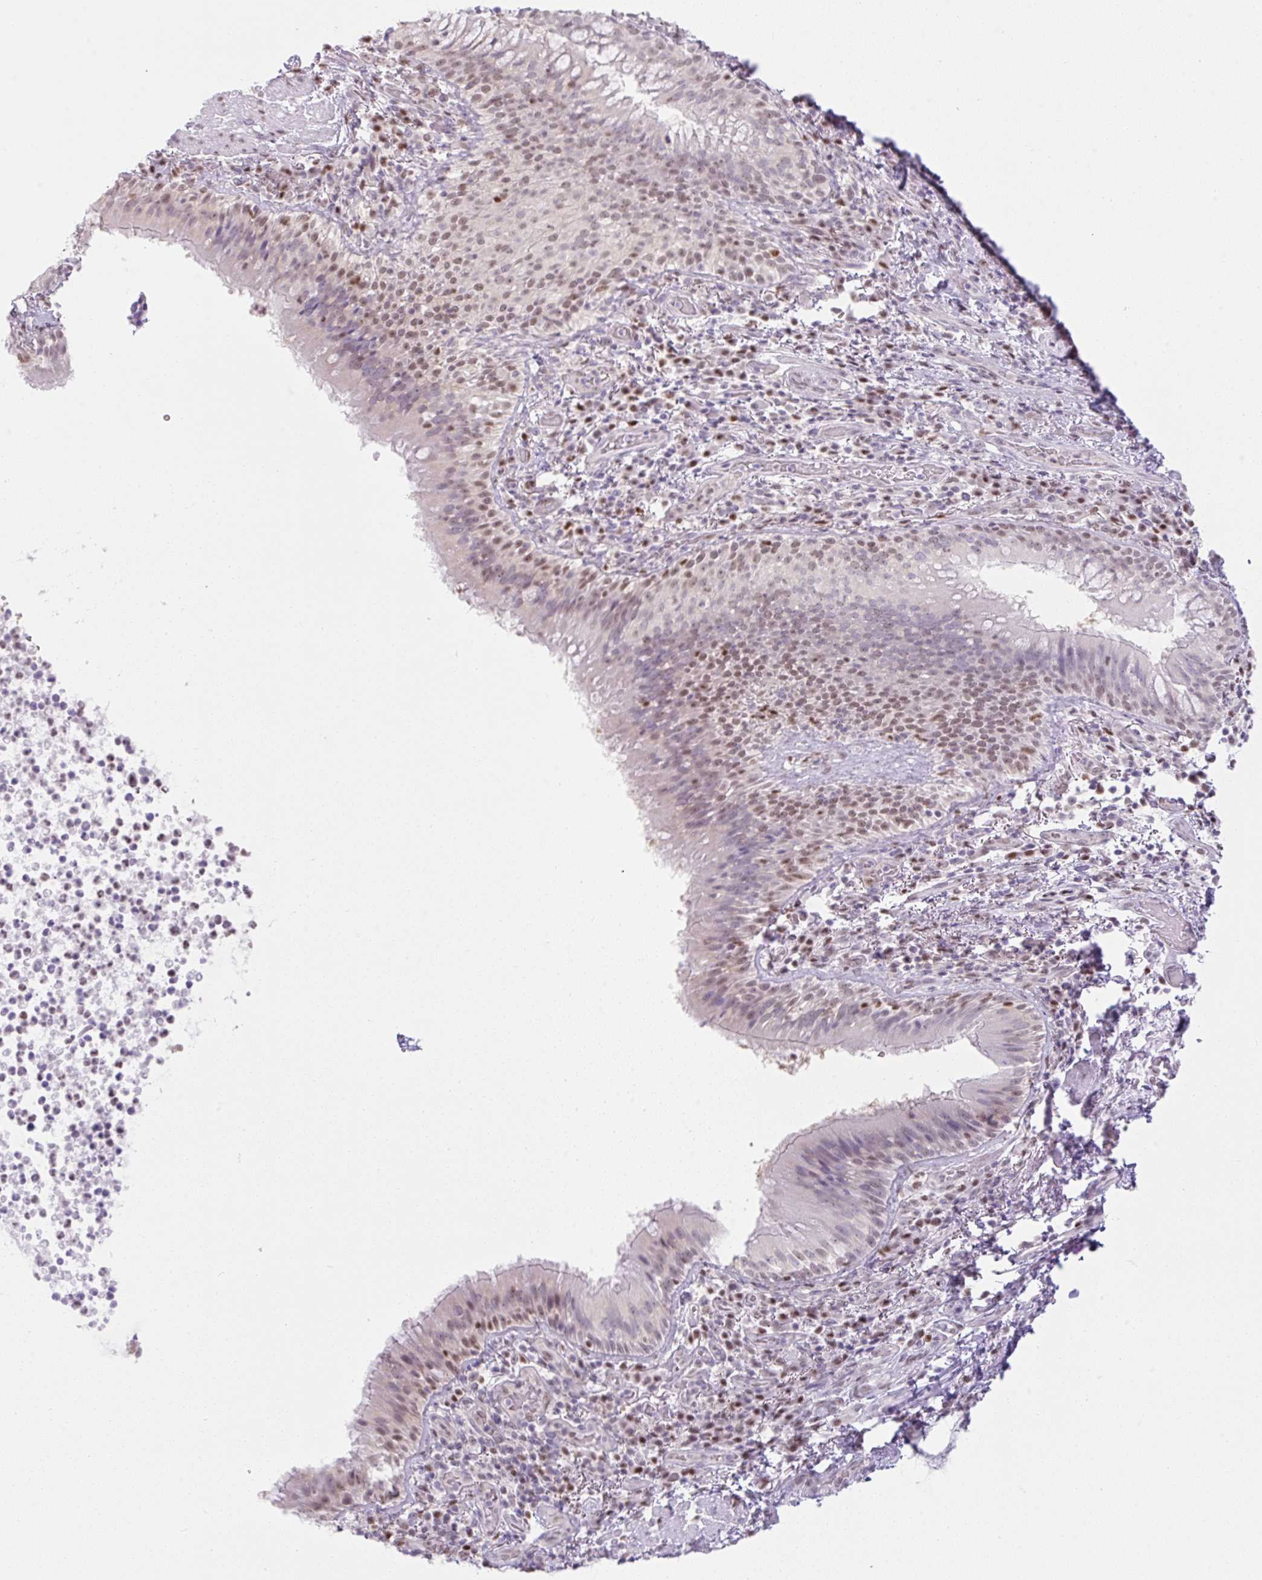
{"staining": {"intensity": "weak", "quantity": "25%-75%", "location": "nuclear"}, "tissue": "bronchus", "cell_type": "Respiratory epithelial cells", "image_type": "normal", "snomed": [{"axis": "morphology", "description": "Normal tissue, NOS"}, {"axis": "topography", "description": "Cartilage tissue"}, {"axis": "topography", "description": "Bronchus"}], "caption": "The immunohistochemical stain highlights weak nuclear expression in respiratory epithelial cells of benign bronchus. (Brightfield microscopy of DAB IHC at high magnification).", "gene": "TLE3", "patient": {"sex": "male", "age": 56}}